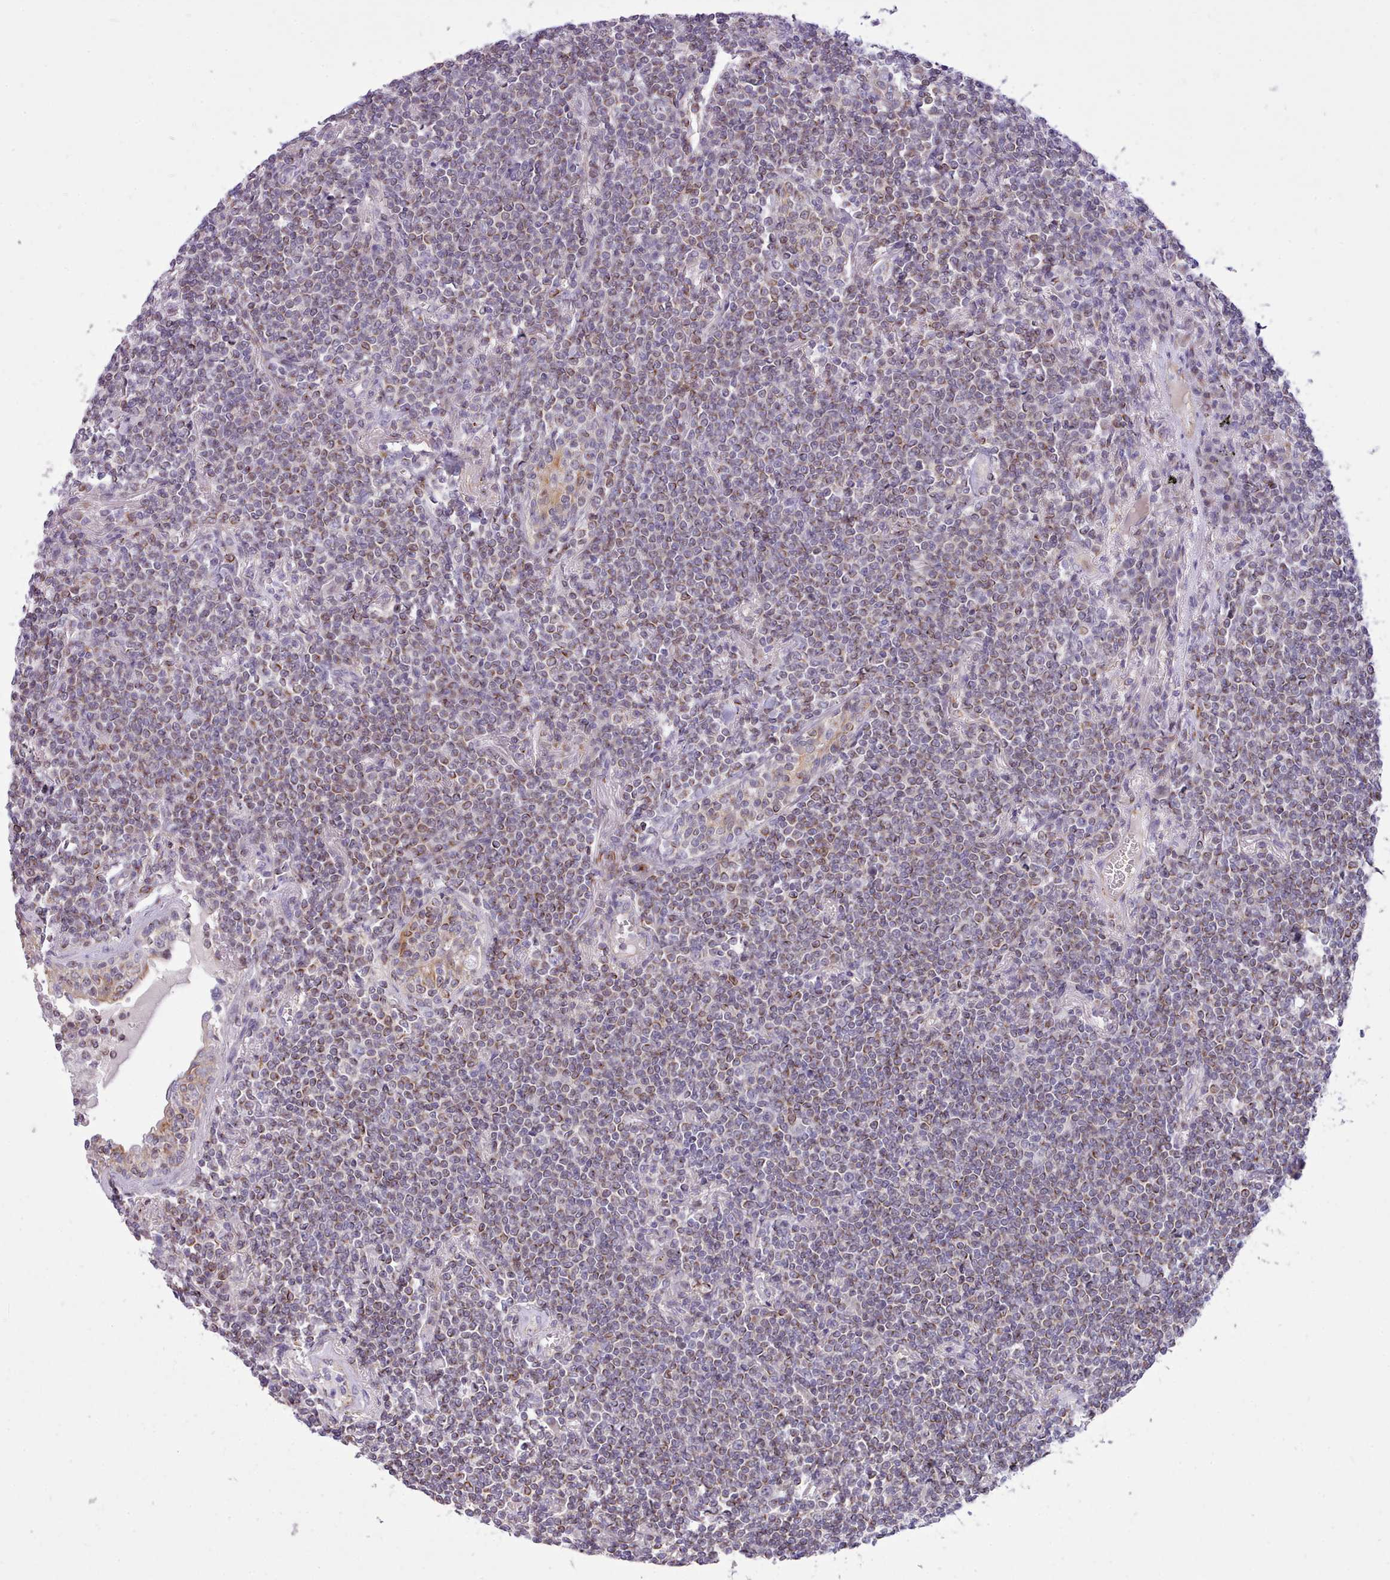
{"staining": {"intensity": "weak", "quantity": "25%-75%", "location": "cytoplasmic/membranous"}, "tissue": "lymphoma", "cell_type": "Tumor cells", "image_type": "cancer", "snomed": [{"axis": "morphology", "description": "Malignant lymphoma, non-Hodgkin's type, Low grade"}, {"axis": "topography", "description": "Lung"}], "caption": "DAB immunohistochemical staining of lymphoma exhibits weak cytoplasmic/membranous protein expression in about 25%-75% of tumor cells.", "gene": "CYP2A13", "patient": {"sex": "female", "age": 71}}